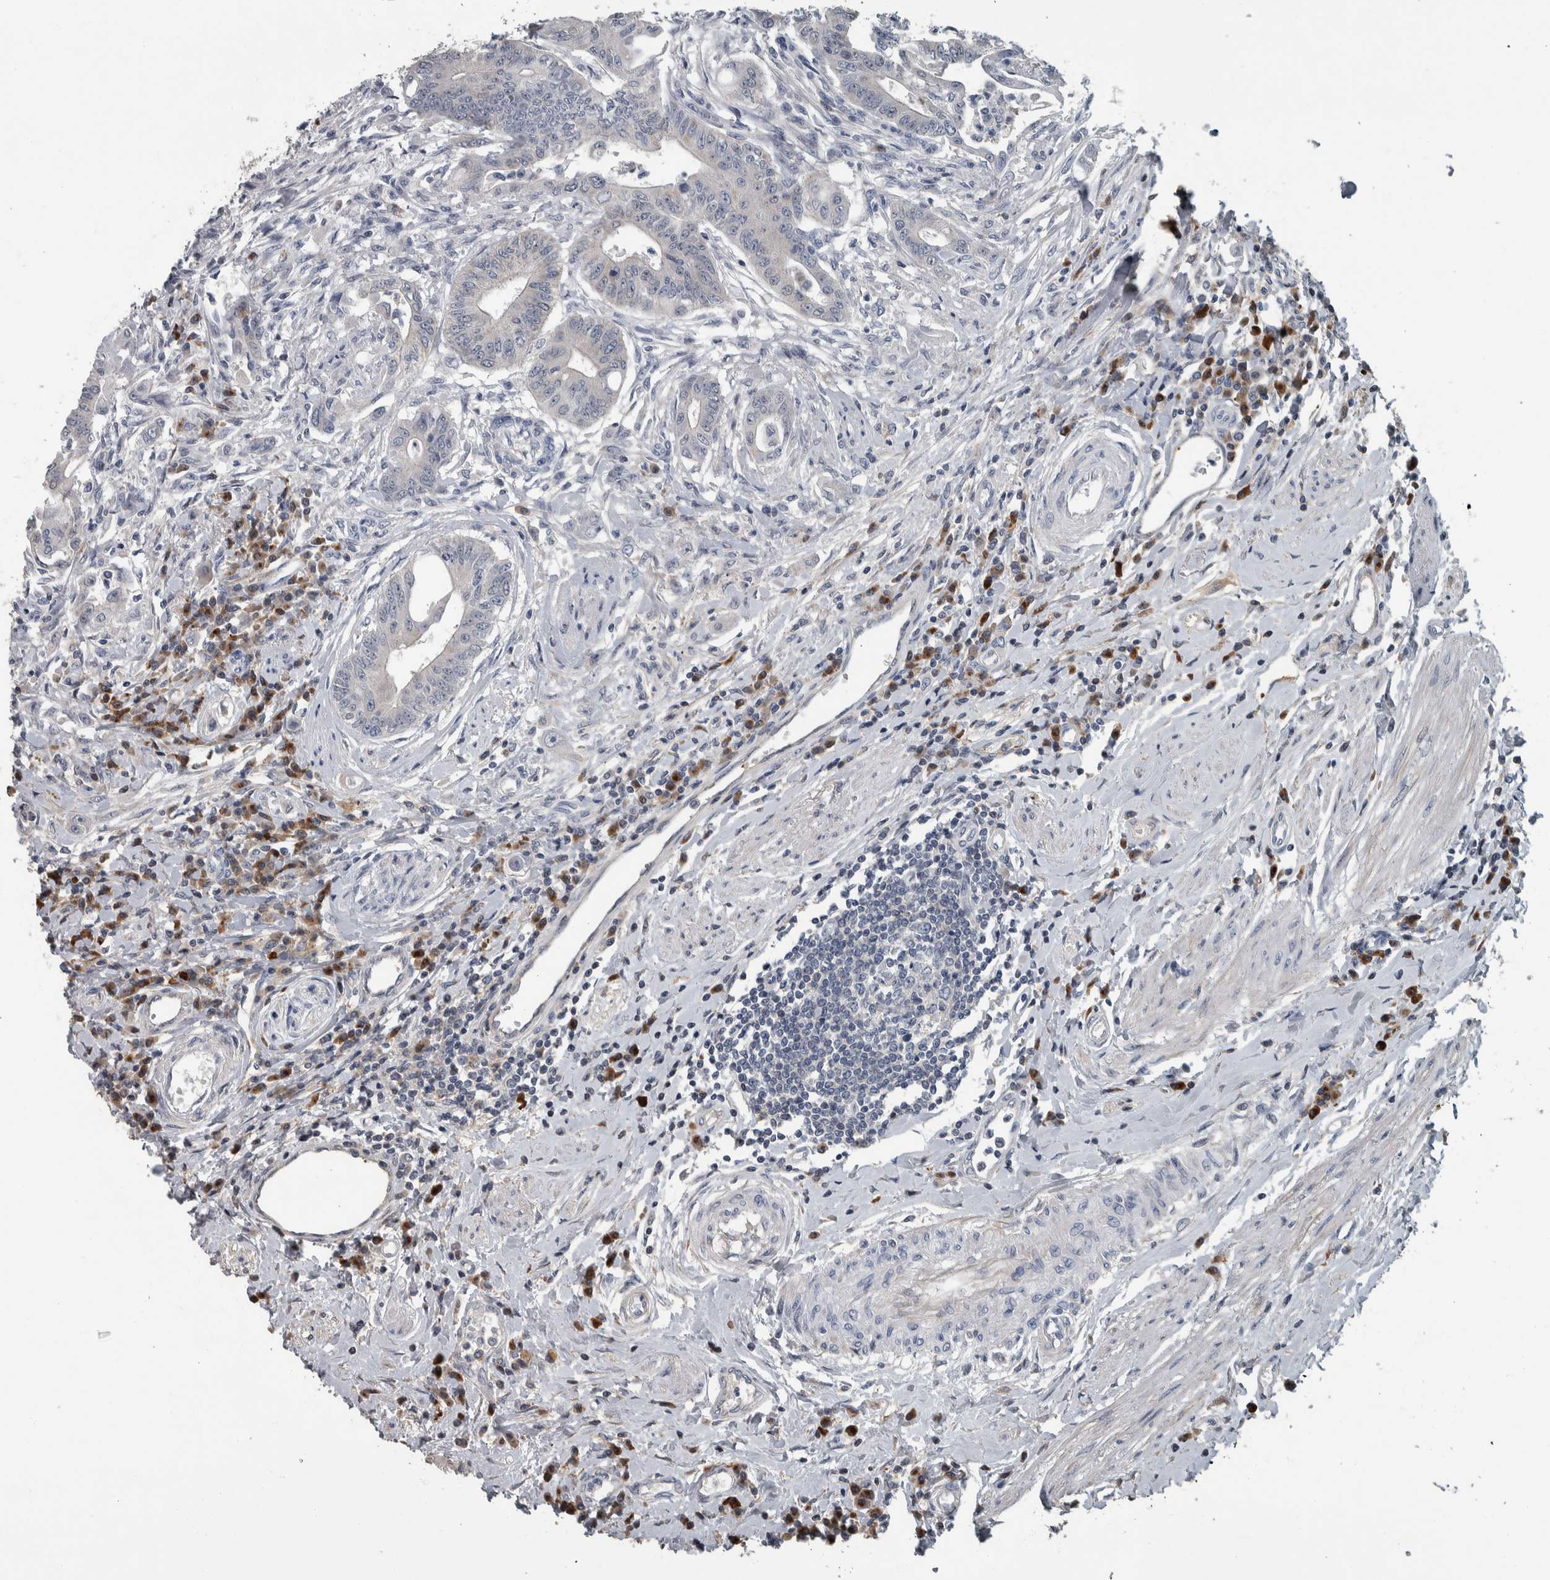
{"staining": {"intensity": "negative", "quantity": "none", "location": "none"}, "tissue": "colorectal cancer", "cell_type": "Tumor cells", "image_type": "cancer", "snomed": [{"axis": "morphology", "description": "Adenoma, NOS"}, {"axis": "morphology", "description": "Adenocarcinoma, NOS"}, {"axis": "topography", "description": "Colon"}], "caption": "This is an IHC histopathology image of colorectal cancer. There is no expression in tumor cells.", "gene": "CAVIN4", "patient": {"sex": "male", "age": 79}}